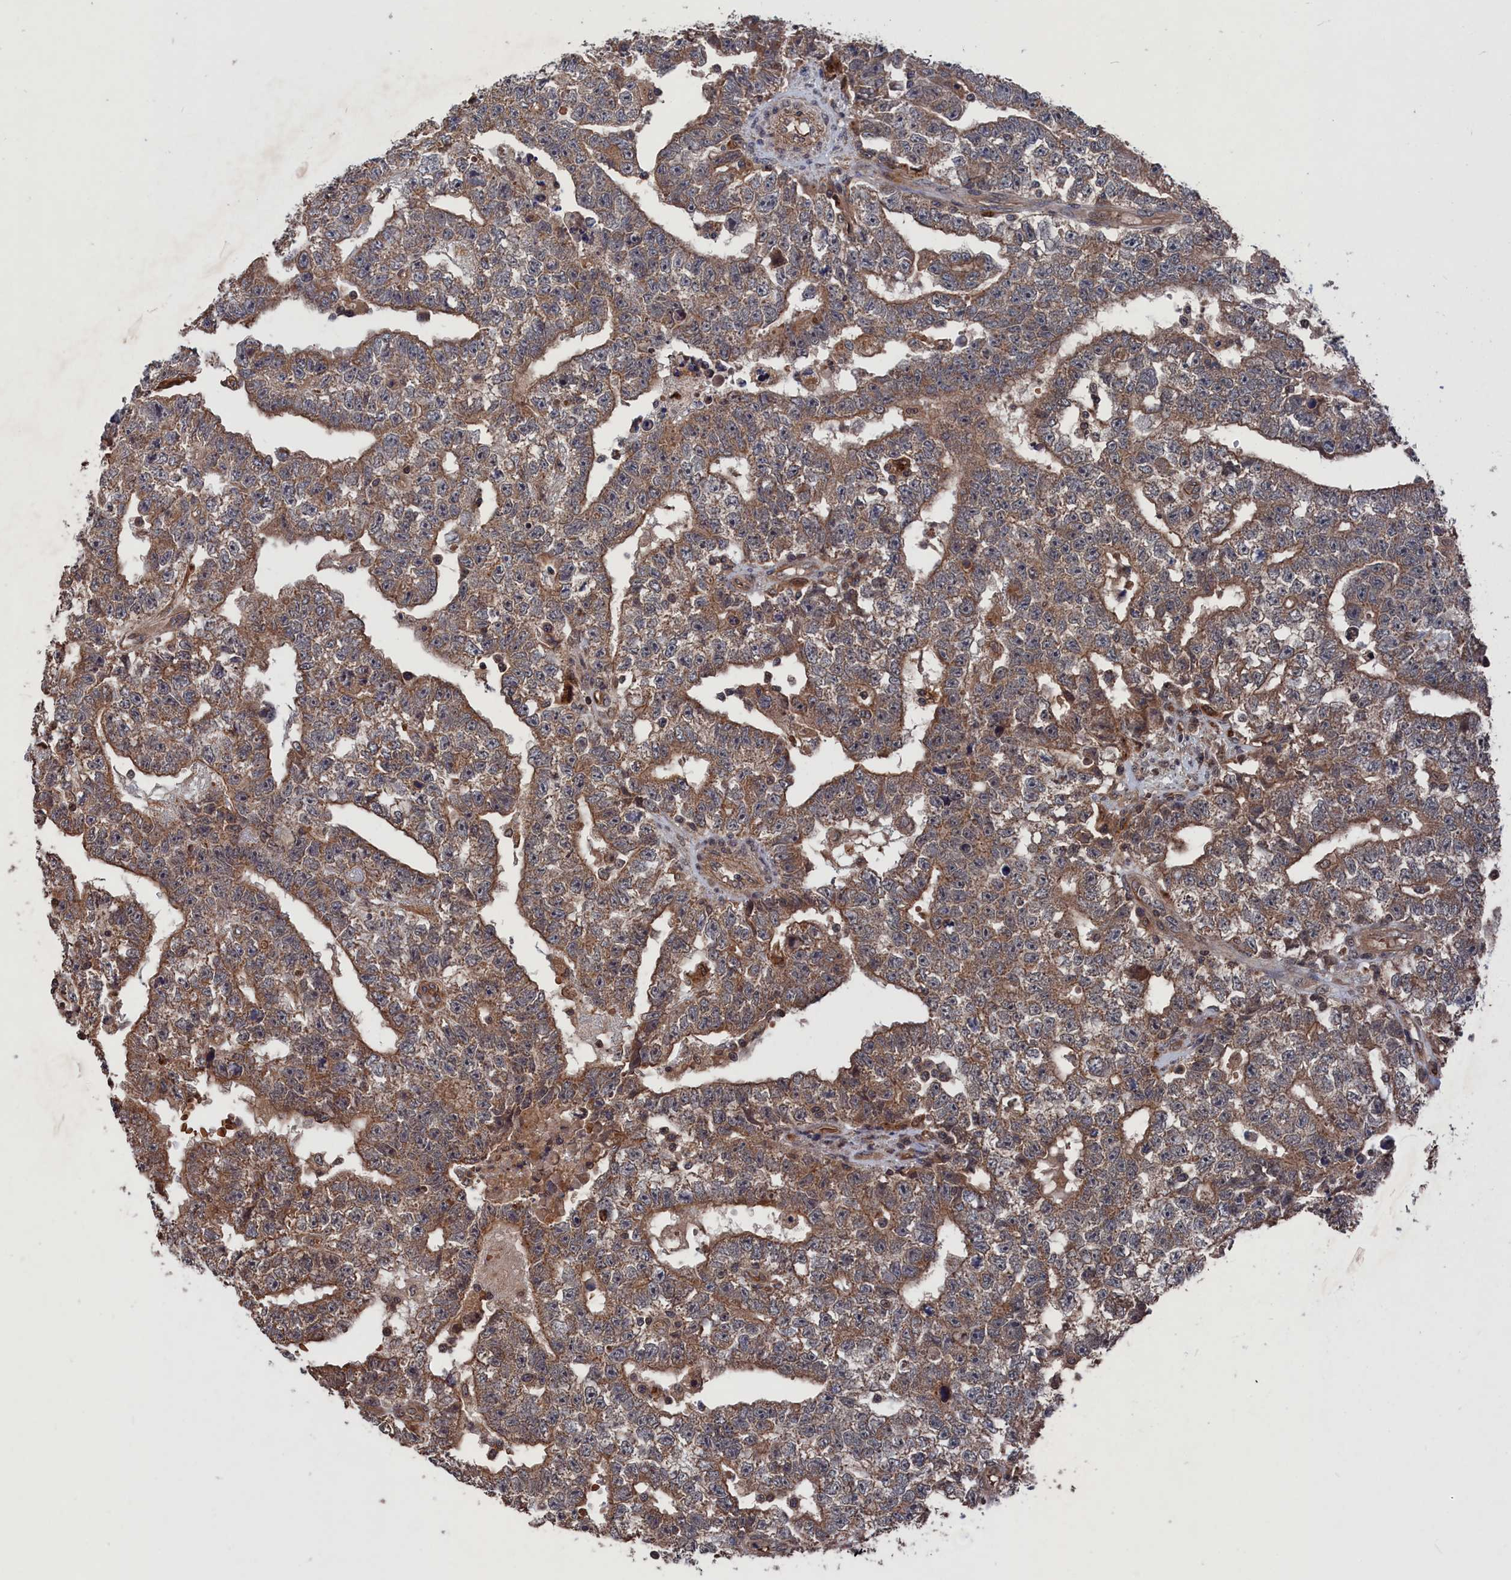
{"staining": {"intensity": "moderate", "quantity": ">75%", "location": "cytoplasmic/membranous"}, "tissue": "testis cancer", "cell_type": "Tumor cells", "image_type": "cancer", "snomed": [{"axis": "morphology", "description": "Carcinoma, Embryonal, NOS"}, {"axis": "topography", "description": "Testis"}], "caption": "Testis cancer (embryonal carcinoma) was stained to show a protein in brown. There is medium levels of moderate cytoplasmic/membranous expression in about >75% of tumor cells. The protein of interest is shown in brown color, while the nuclei are stained blue.", "gene": "PDE12", "patient": {"sex": "male", "age": 25}}